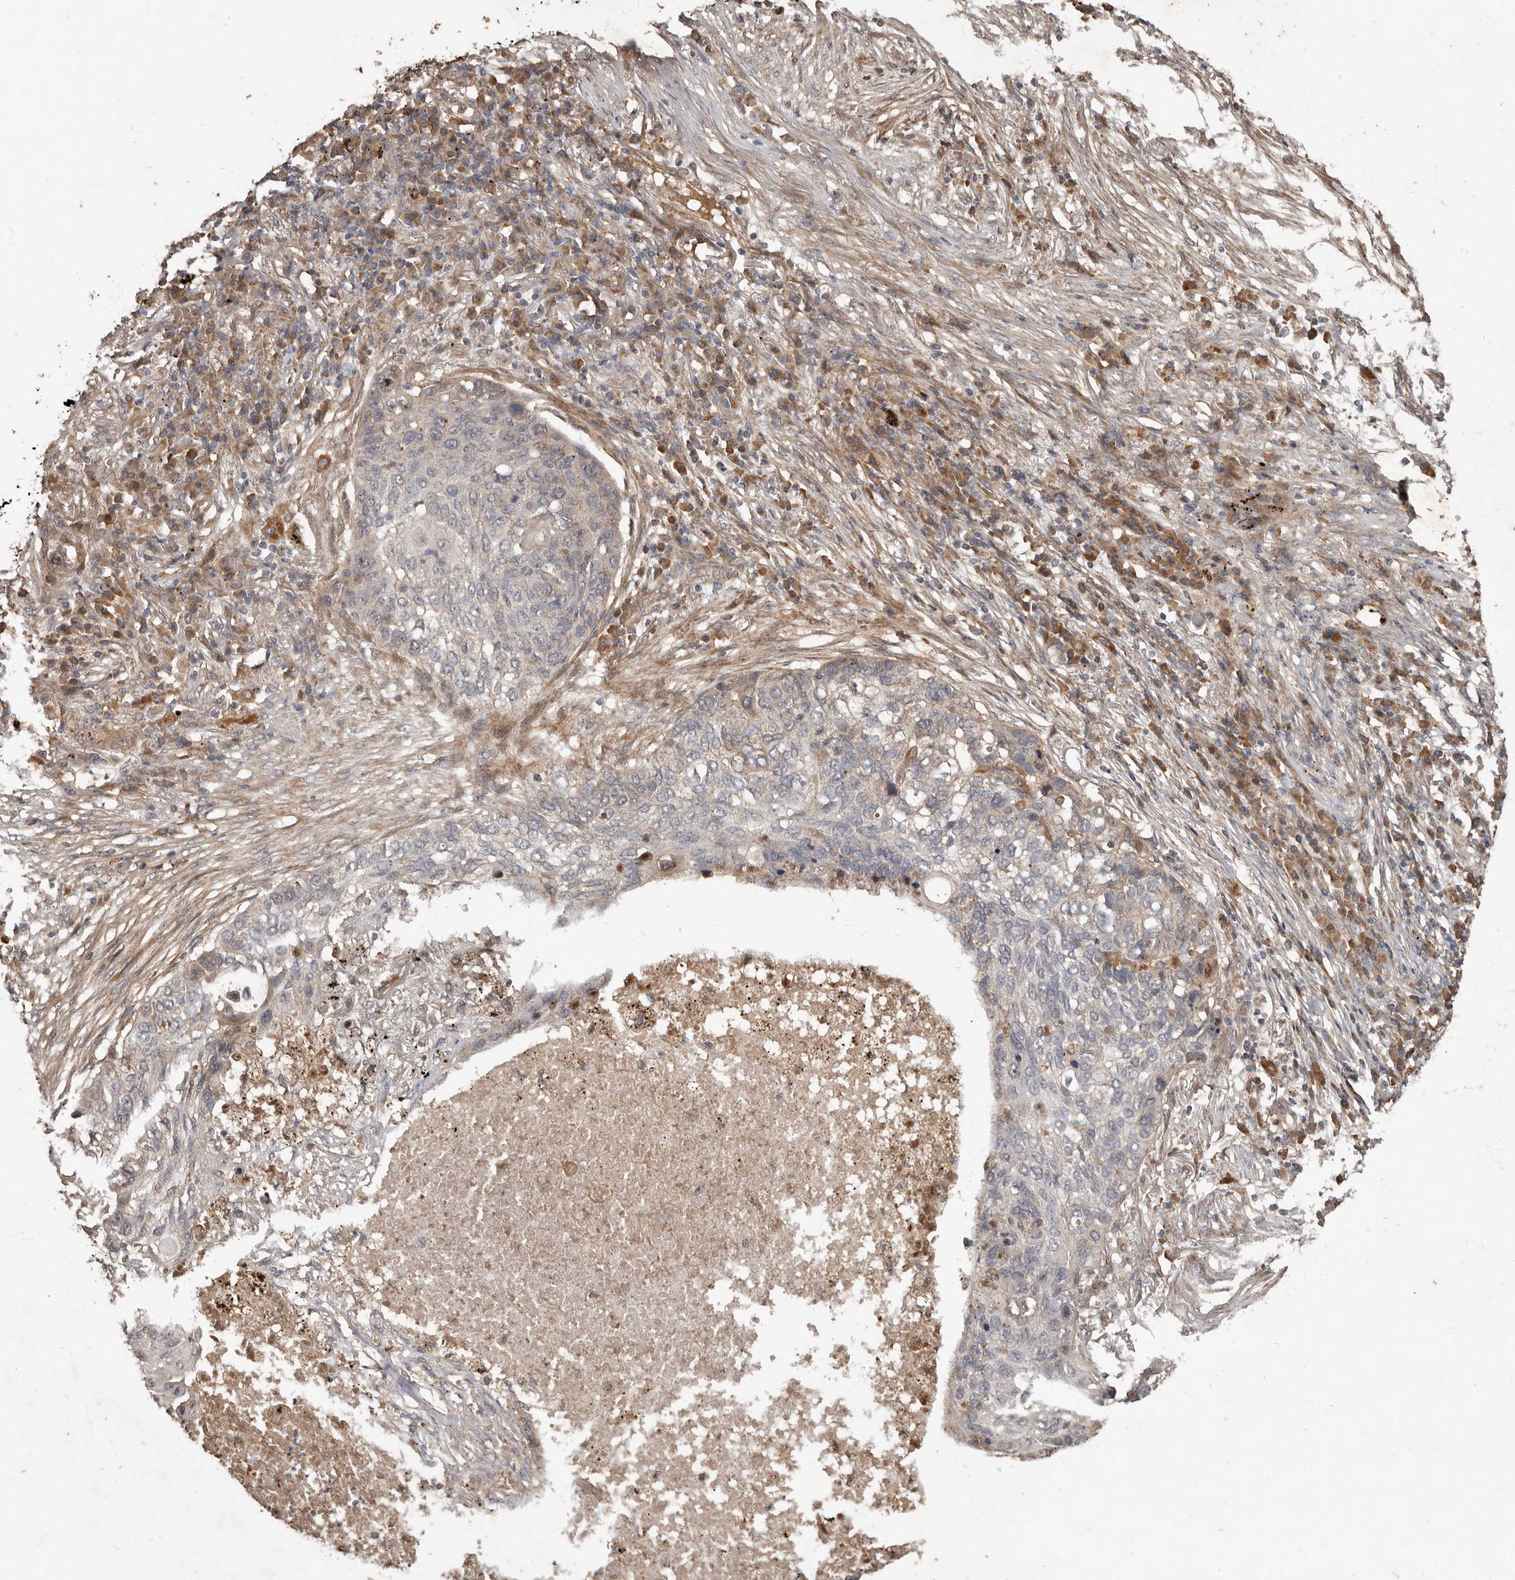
{"staining": {"intensity": "negative", "quantity": "none", "location": "none"}, "tissue": "lung cancer", "cell_type": "Tumor cells", "image_type": "cancer", "snomed": [{"axis": "morphology", "description": "Squamous cell carcinoma, NOS"}, {"axis": "topography", "description": "Lung"}], "caption": "Tumor cells are negative for brown protein staining in lung cancer. The staining is performed using DAB (3,3'-diaminobenzidine) brown chromogen with nuclei counter-stained in using hematoxylin.", "gene": "KIF26B", "patient": {"sex": "female", "age": 63}}